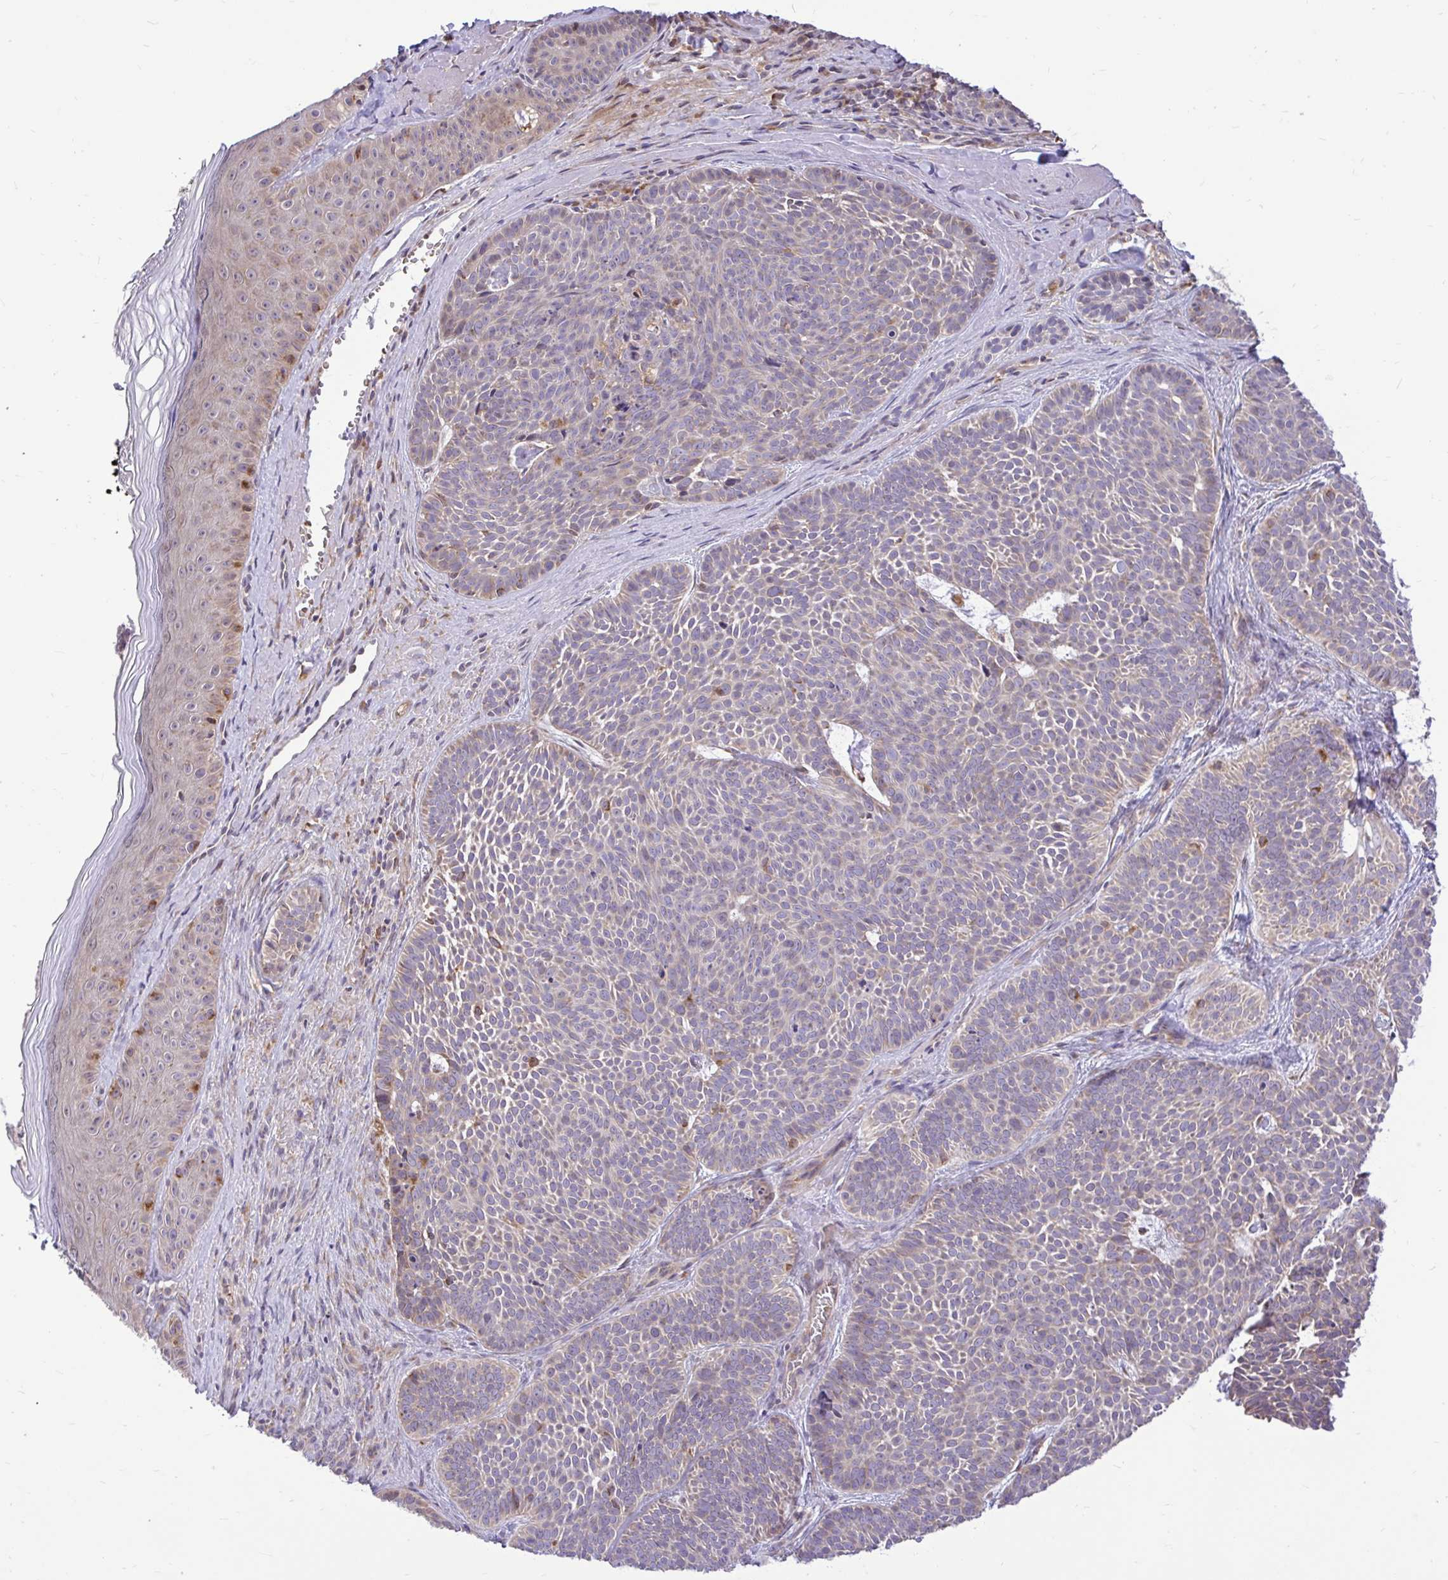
{"staining": {"intensity": "weak", "quantity": "25%-75%", "location": "cytoplasmic/membranous"}, "tissue": "skin cancer", "cell_type": "Tumor cells", "image_type": "cancer", "snomed": [{"axis": "morphology", "description": "Basal cell carcinoma"}, {"axis": "topography", "description": "Skin"}], "caption": "High-power microscopy captured an immunohistochemistry (IHC) photomicrograph of skin cancer (basal cell carcinoma), revealing weak cytoplasmic/membranous positivity in about 25%-75% of tumor cells.", "gene": "VTI1B", "patient": {"sex": "male", "age": 81}}